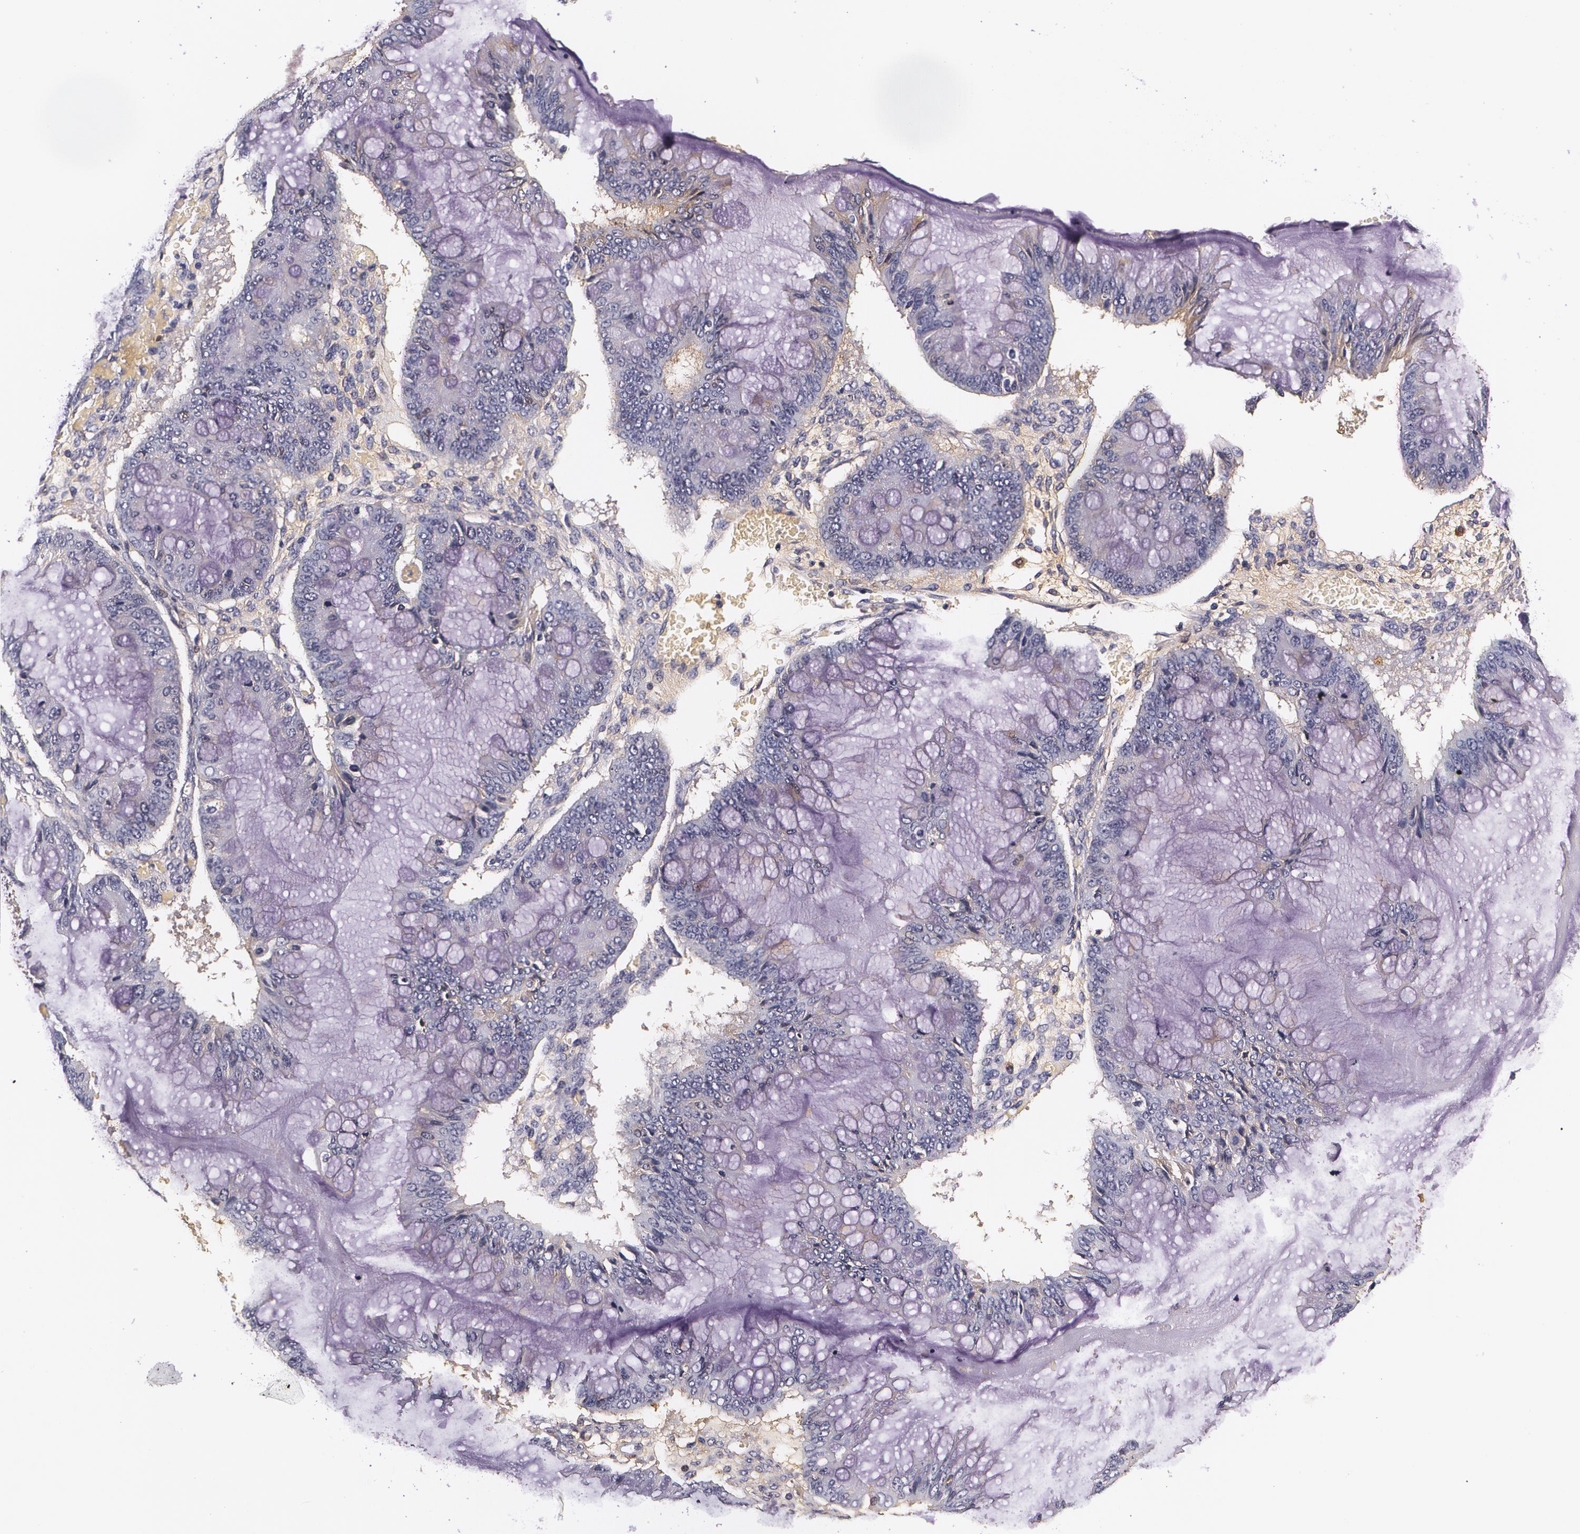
{"staining": {"intensity": "negative", "quantity": "none", "location": "none"}, "tissue": "ovarian cancer", "cell_type": "Tumor cells", "image_type": "cancer", "snomed": [{"axis": "morphology", "description": "Cystadenocarcinoma, mucinous, NOS"}, {"axis": "topography", "description": "Ovary"}], "caption": "A micrograph of human ovarian cancer is negative for staining in tumor cells.", "gene": "TTR", "patient": {"sex": "female", "age": 73}}